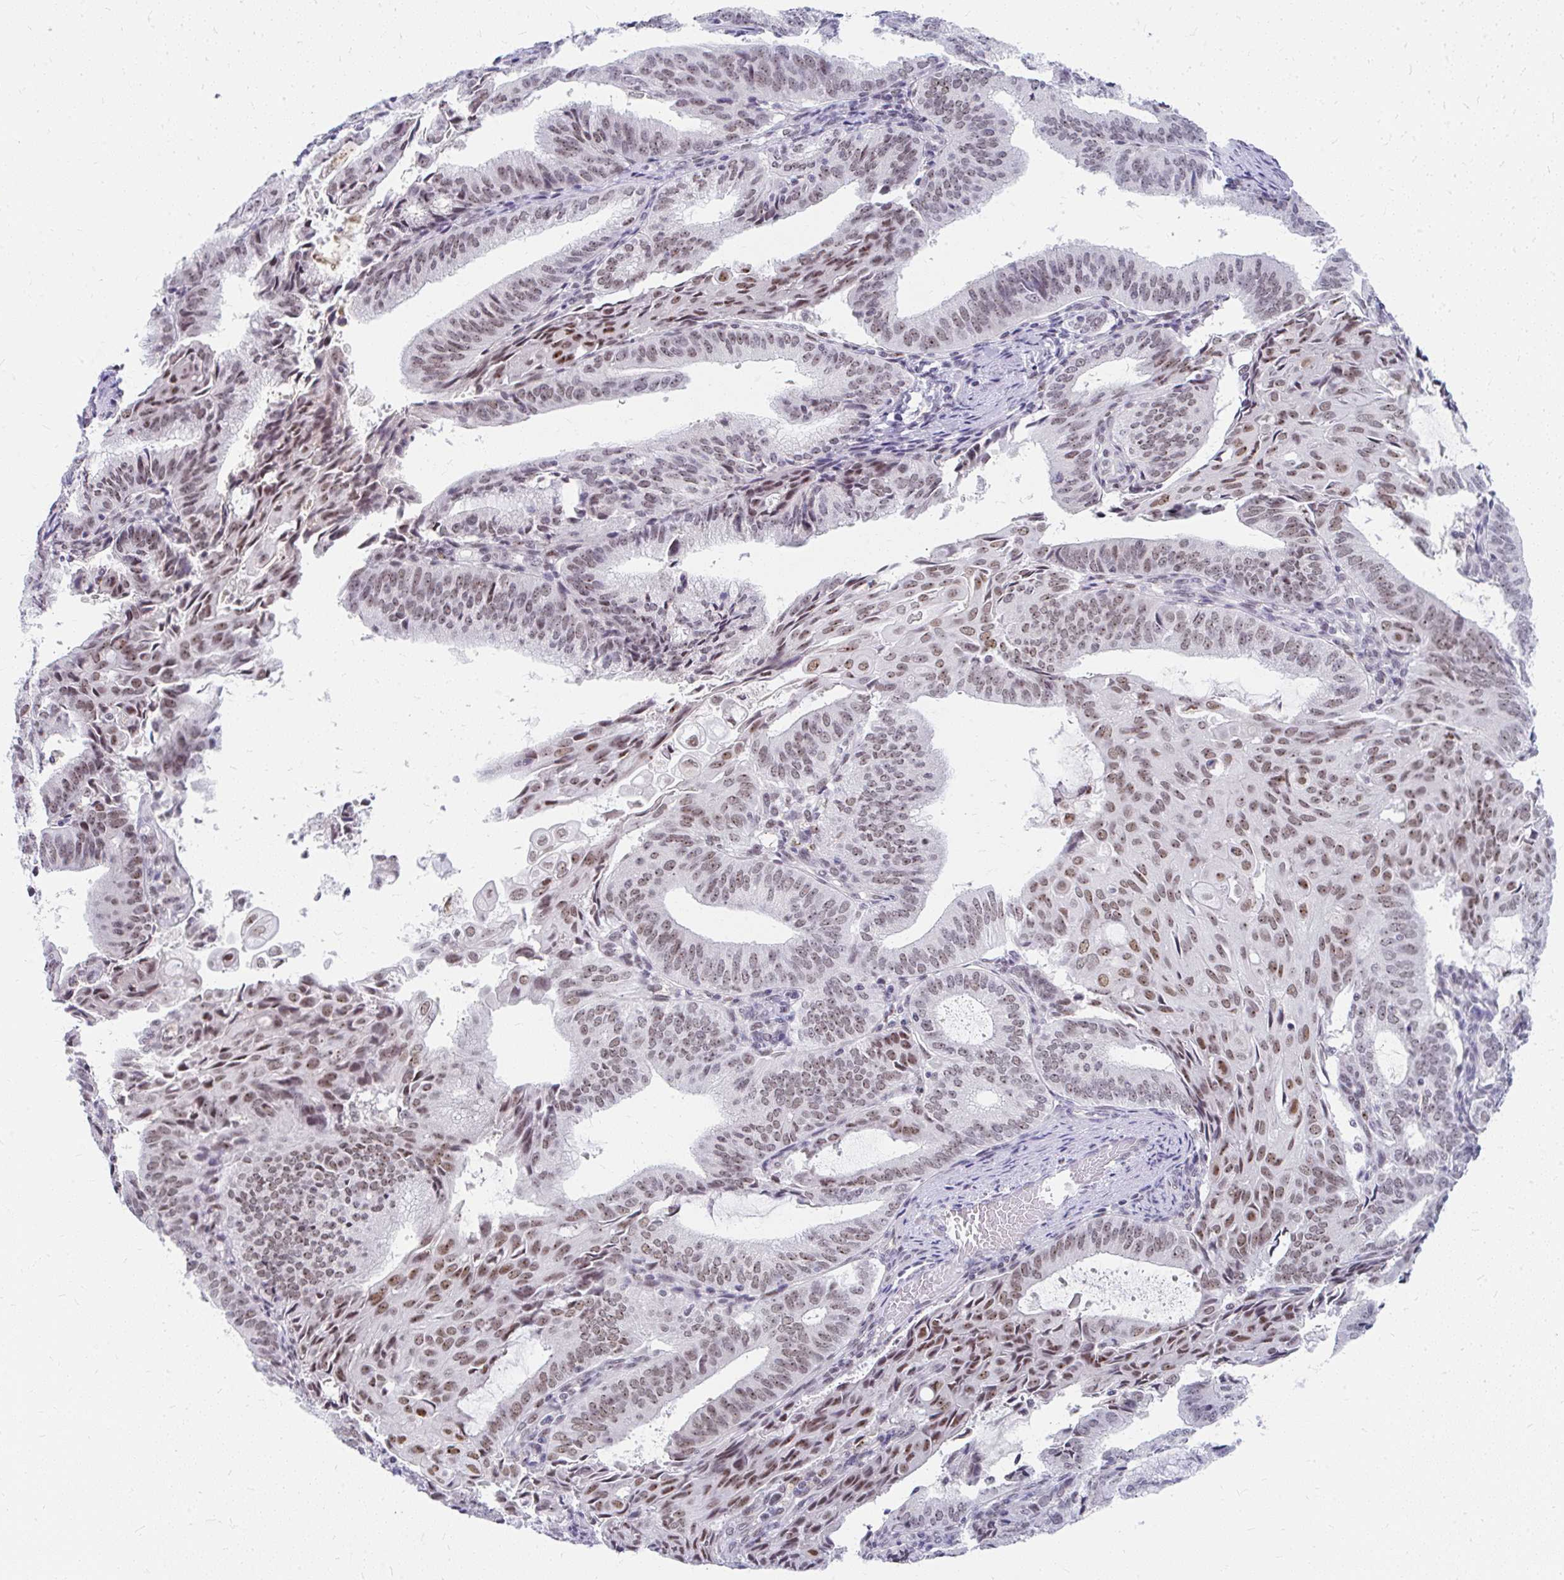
{"staining": {"intensity": "moderate", "quantity": ">75%", "location": "nuclear"}, "tissue": "endometrial cancer", "cell_type": "Tumor cells", "image_type": "cancer", "snomed": [{"axis": "morphology", "description": "Adenocarcinoma, NOS"}, {"axis": "topography", "description": "Endometrium"}], "caption": "Human endometrial cancer (adenocarcinoma) stained with a brown dye reveals moderate nuclear positive staining in about >75% of tumor cells.", "gene": "GTF2H1", "patient": {"sex": "female", "age": 49}}